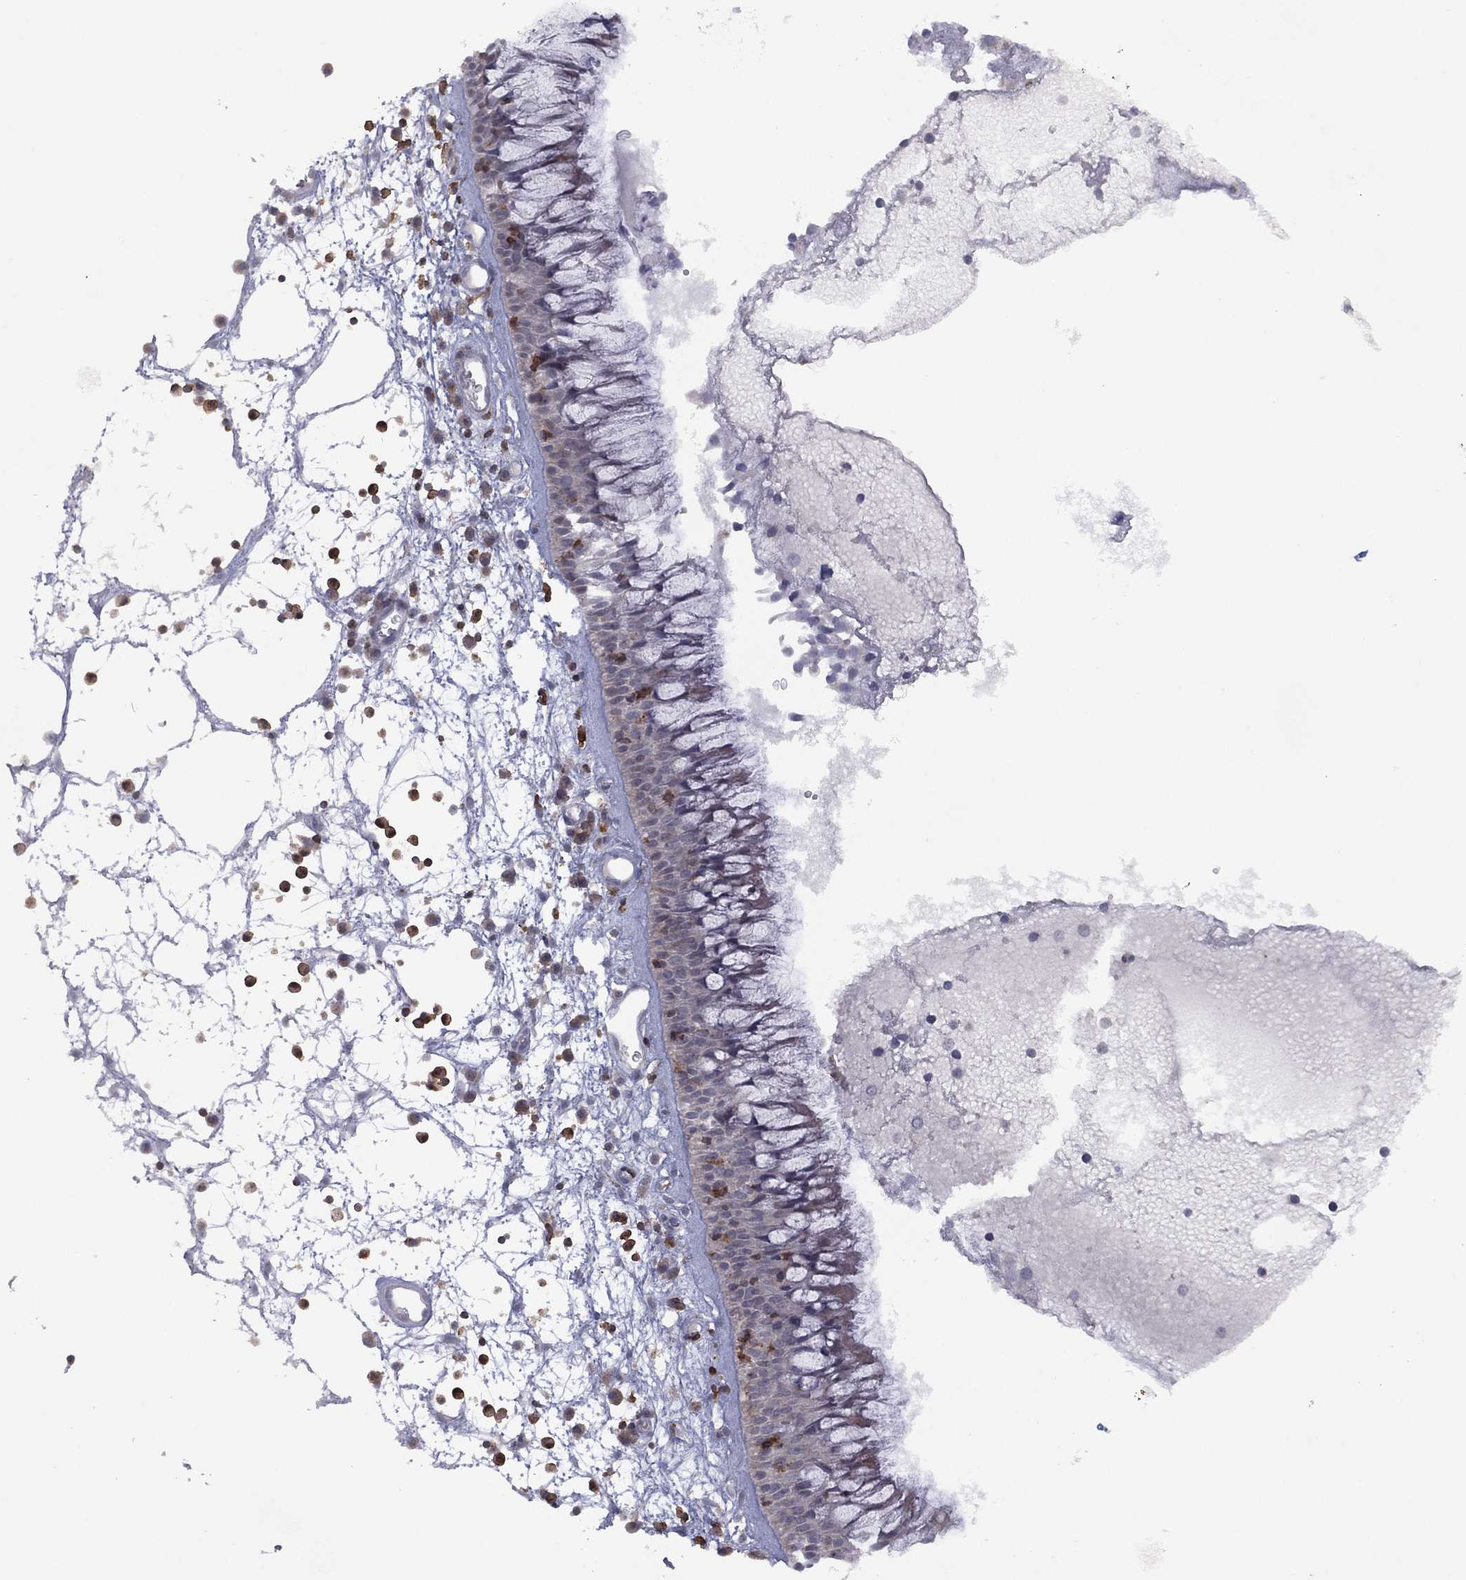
{"staining": {"intensity": "negative", "quantity": "none", "location": "none"}, "tissue": "nasopharynx", "cell_type": "Respiratory epithelial cells", "image_type": "normal", "snomed": [{"axis": "morphology", "description": "Normal tissue, NOS"}, {"axis": "topography", "description": "Nasopharynx"}], "caption": "IHC micrograph of benign human nasopharynx stained for a protein (brown), which shows no staining in respiratory epithelial cells.", "gene": "DOCK8", "patient": {"sex": "male", "age": 69}}